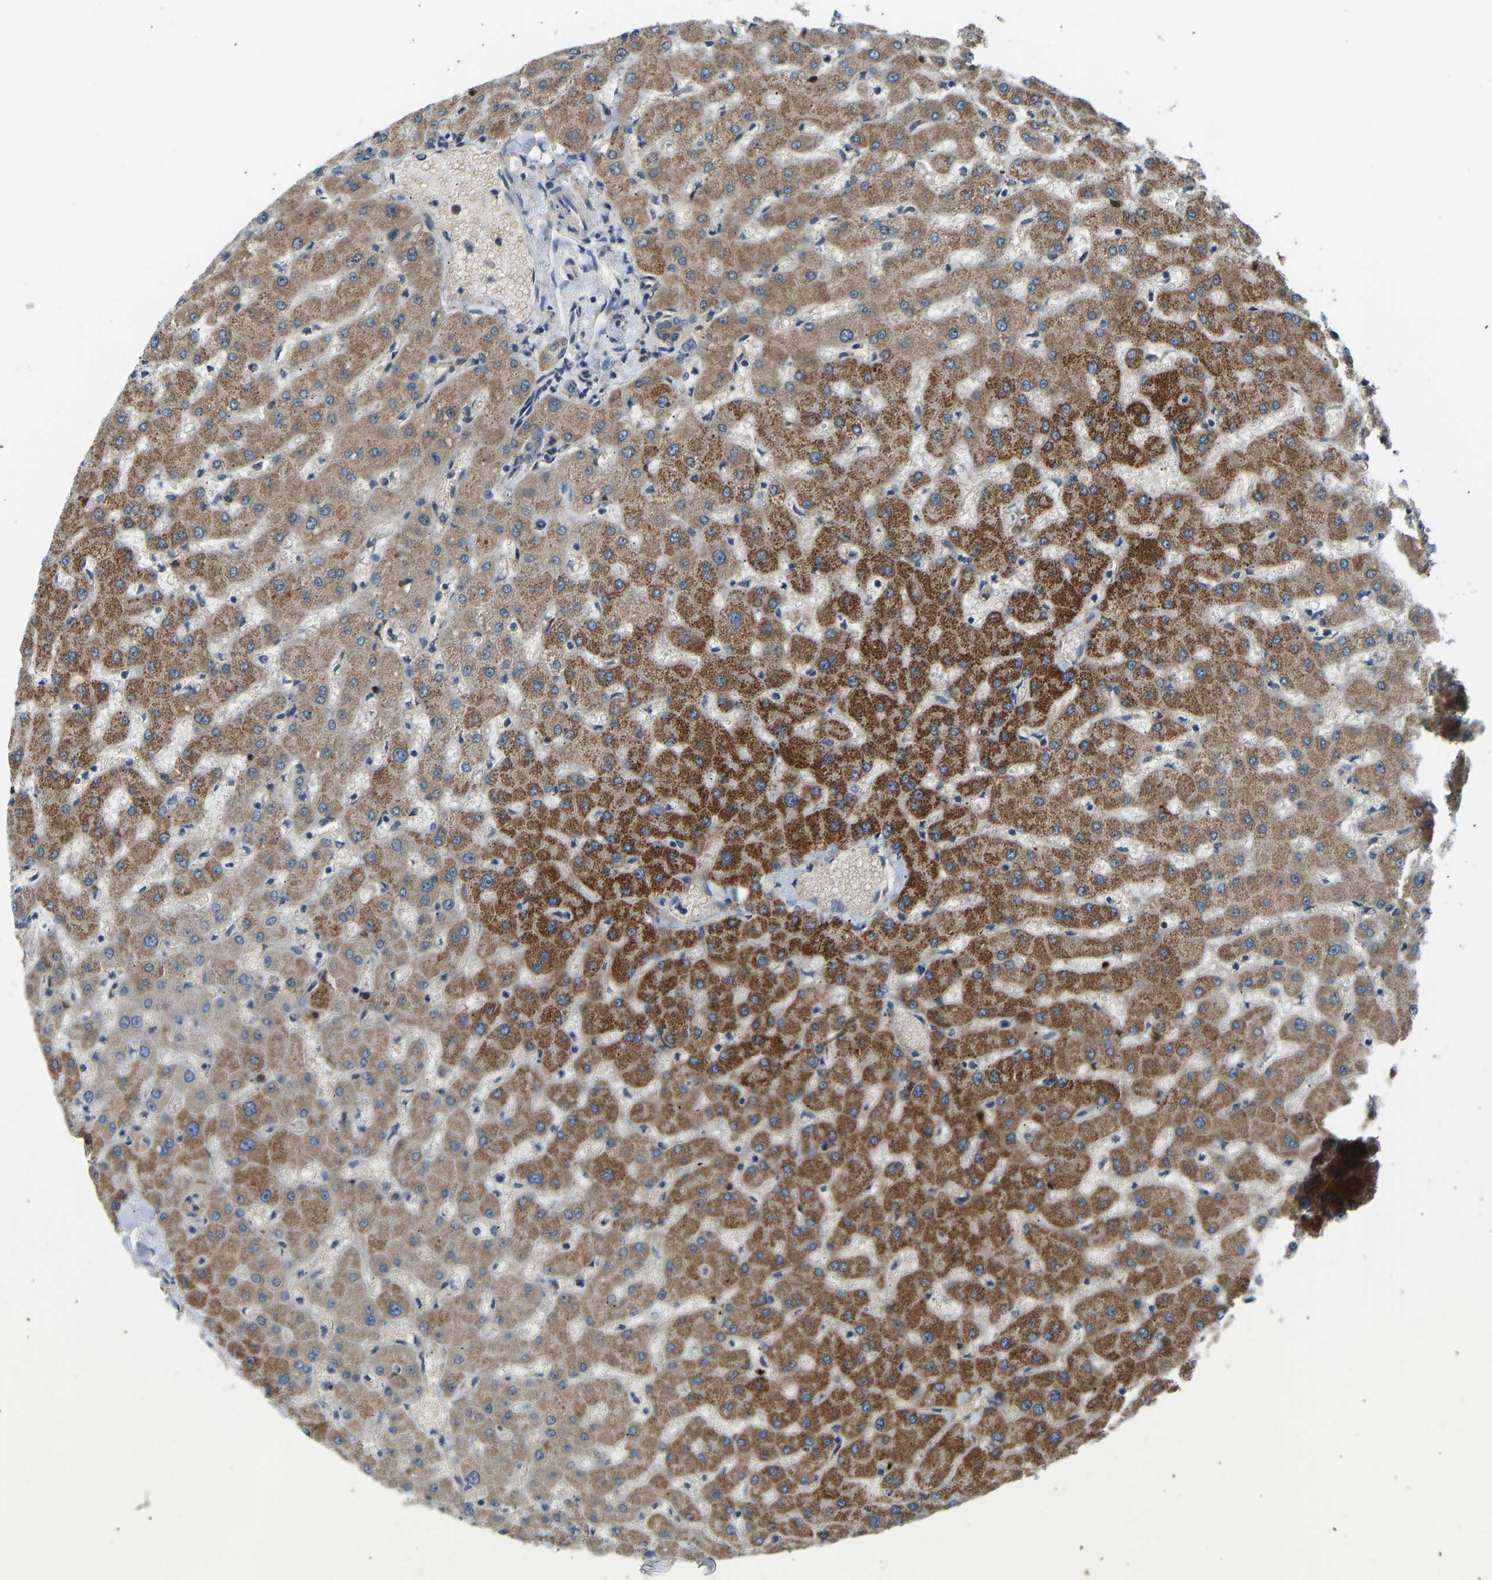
{"staining": {"intensity": "weak", "quantity": ">75%", "location": "cytoplasmic/membranous"}, "tissue": "liver", "cell_type": "Cholangiocytes", "image_type": "normal", "snomed": [{"axis": "morphology", "description": "Normal tissue, NOS"}, {"axis": "topography", "description": "Liver"}], "caption": "IHC micrograph of normal human liver stained for a protein (brown), which reveals low levels of weak cytoplasmic/membranous expression in about >75% of cholangiocytes.", "gene": "RBP1", "patient": {"sex": "female", "age": 63}}